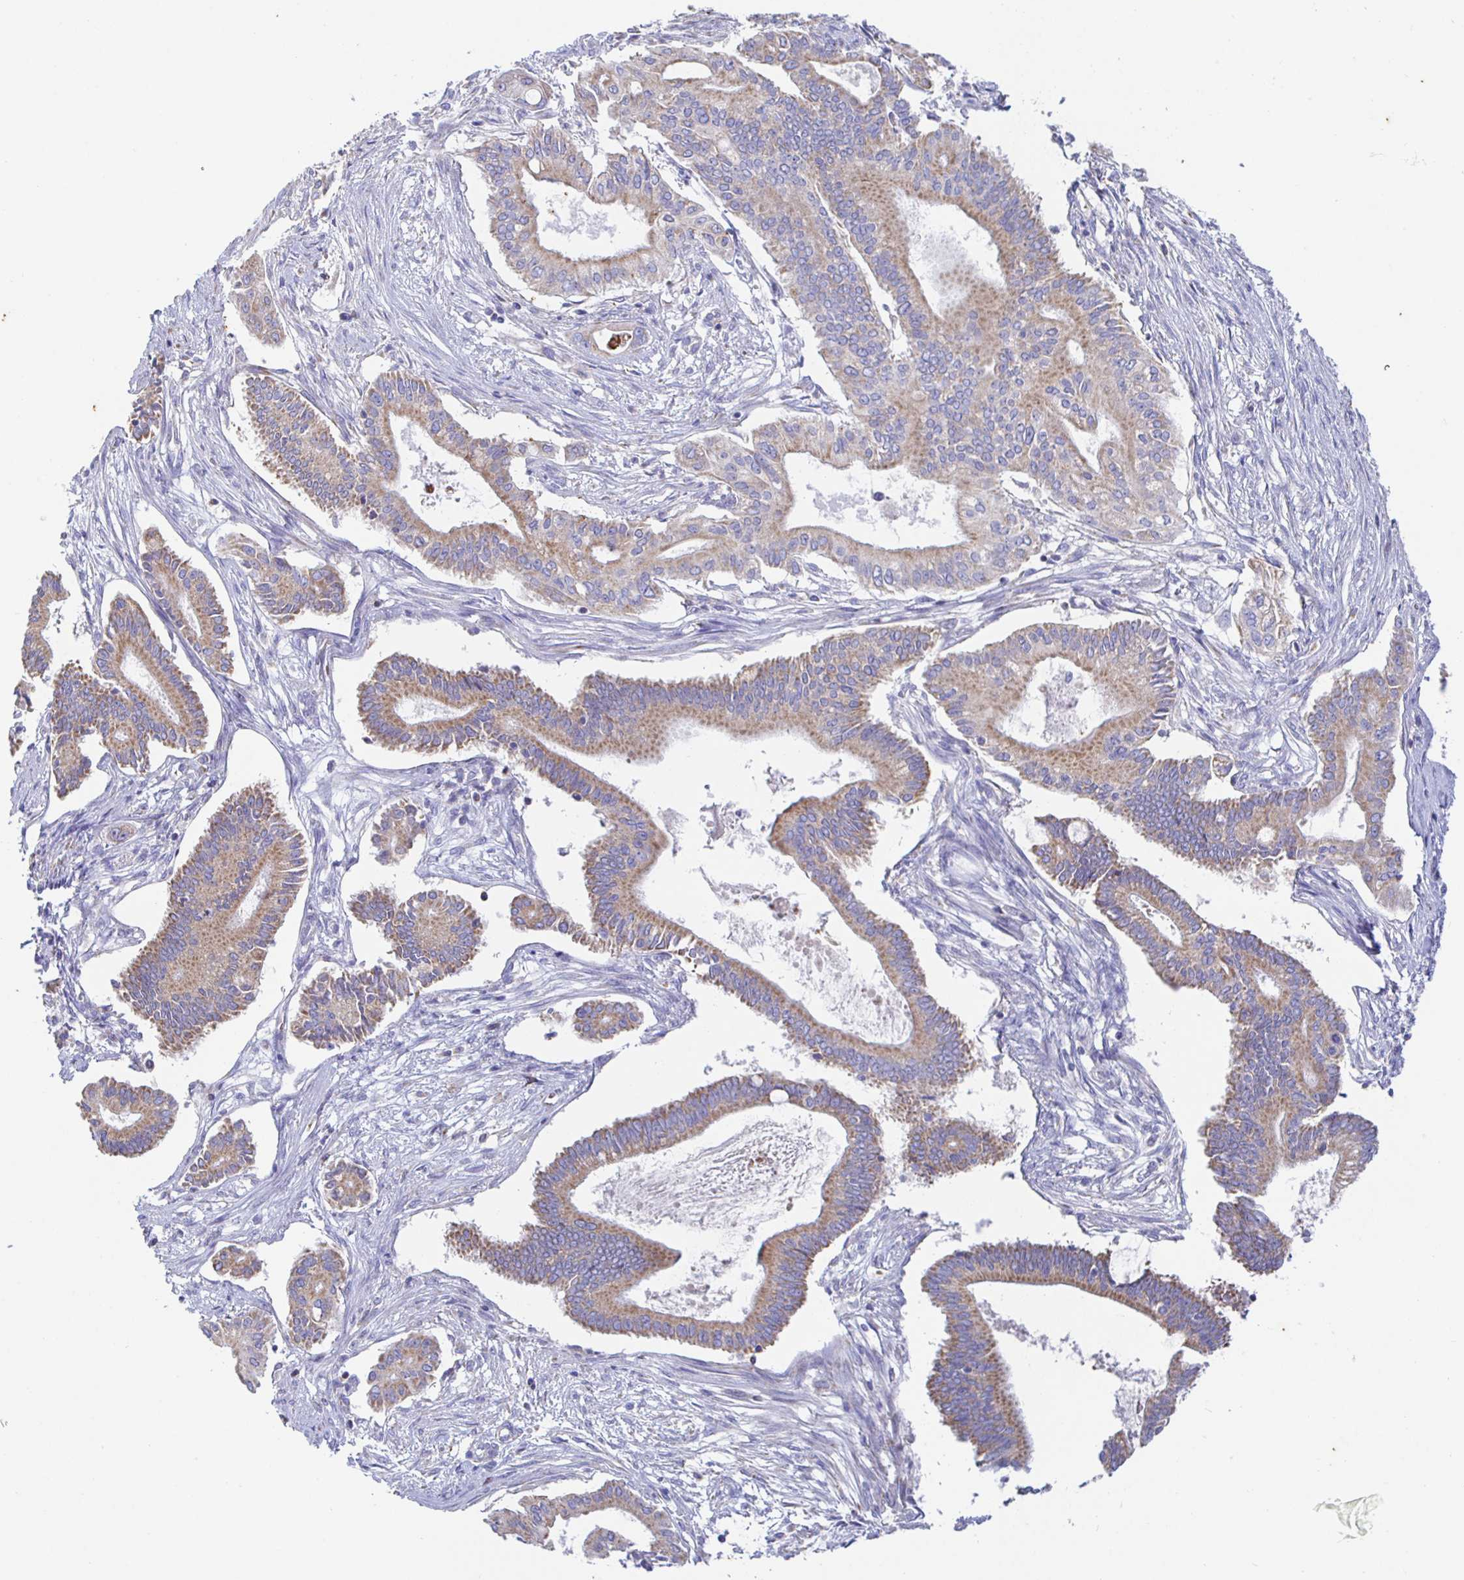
{"staining": {"intensity": "moderate", "quantity": ">75%", "location": "cytoplasmic/membranous"}, "tissue": "pancreatic cancer", "cell_type": "Tumor cells", "image_type": "cancer", "snomed": [{"axis": "morphology", "description": "Adenocarcinoma, NOS"}, {"axis": "topography", "description": "Pancreas"}], "caption": "IHC image of human adenocarcinoma (pancreatic) stained for a protein (brown), which shows medium levels of moderate cytoplasmic/membranous positivity in approximately >75% of tumor cells.", "gene": "SYNGR4", "patient": {"sex": "female", "age": 68}}